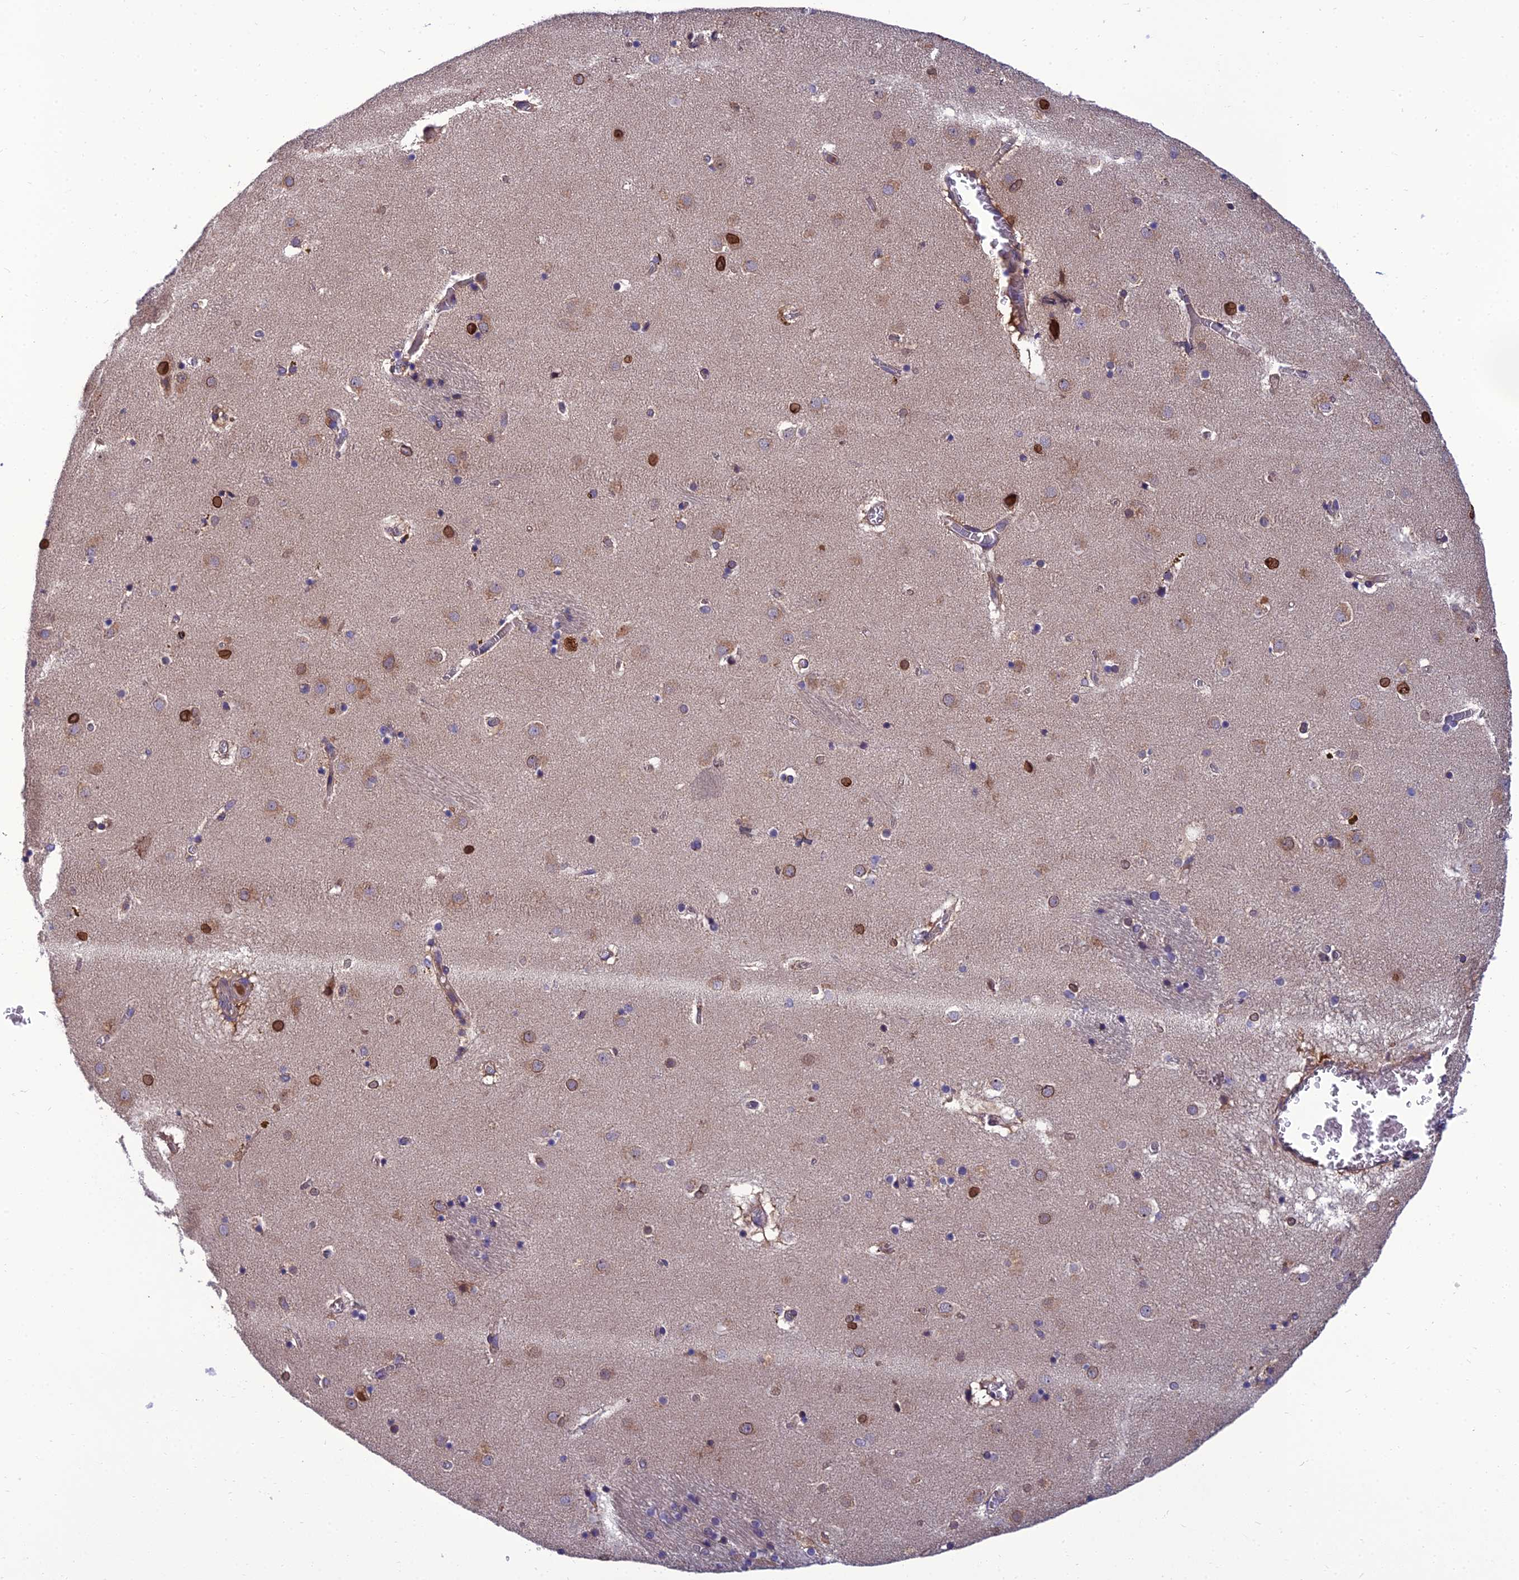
{"staining": {"intensity": "strong", "quantity": "25%-75%", "location": "cytoplasmic/membranous,nuclear"}, "tissue": "caudate", "cell_type": "Glial cells", "image_type": "normal", "snomed": [{"axis": "morphology", "description": "Normal tissue, NOS"}, {"axis": "topography", "description": "Lateral ventricle wall"}], "caption": "Protein staining displays strong cytoplasmic/membranous,nuclear expression in approximately 25%-75% of glial cells in benign caudate. (Stains: DAB in brown, nuclei in blue, Microscopy: brightfield microscopy at high magnification).", "gene": "UMAD1", "patient": {"sex": "male", "age": 70}}